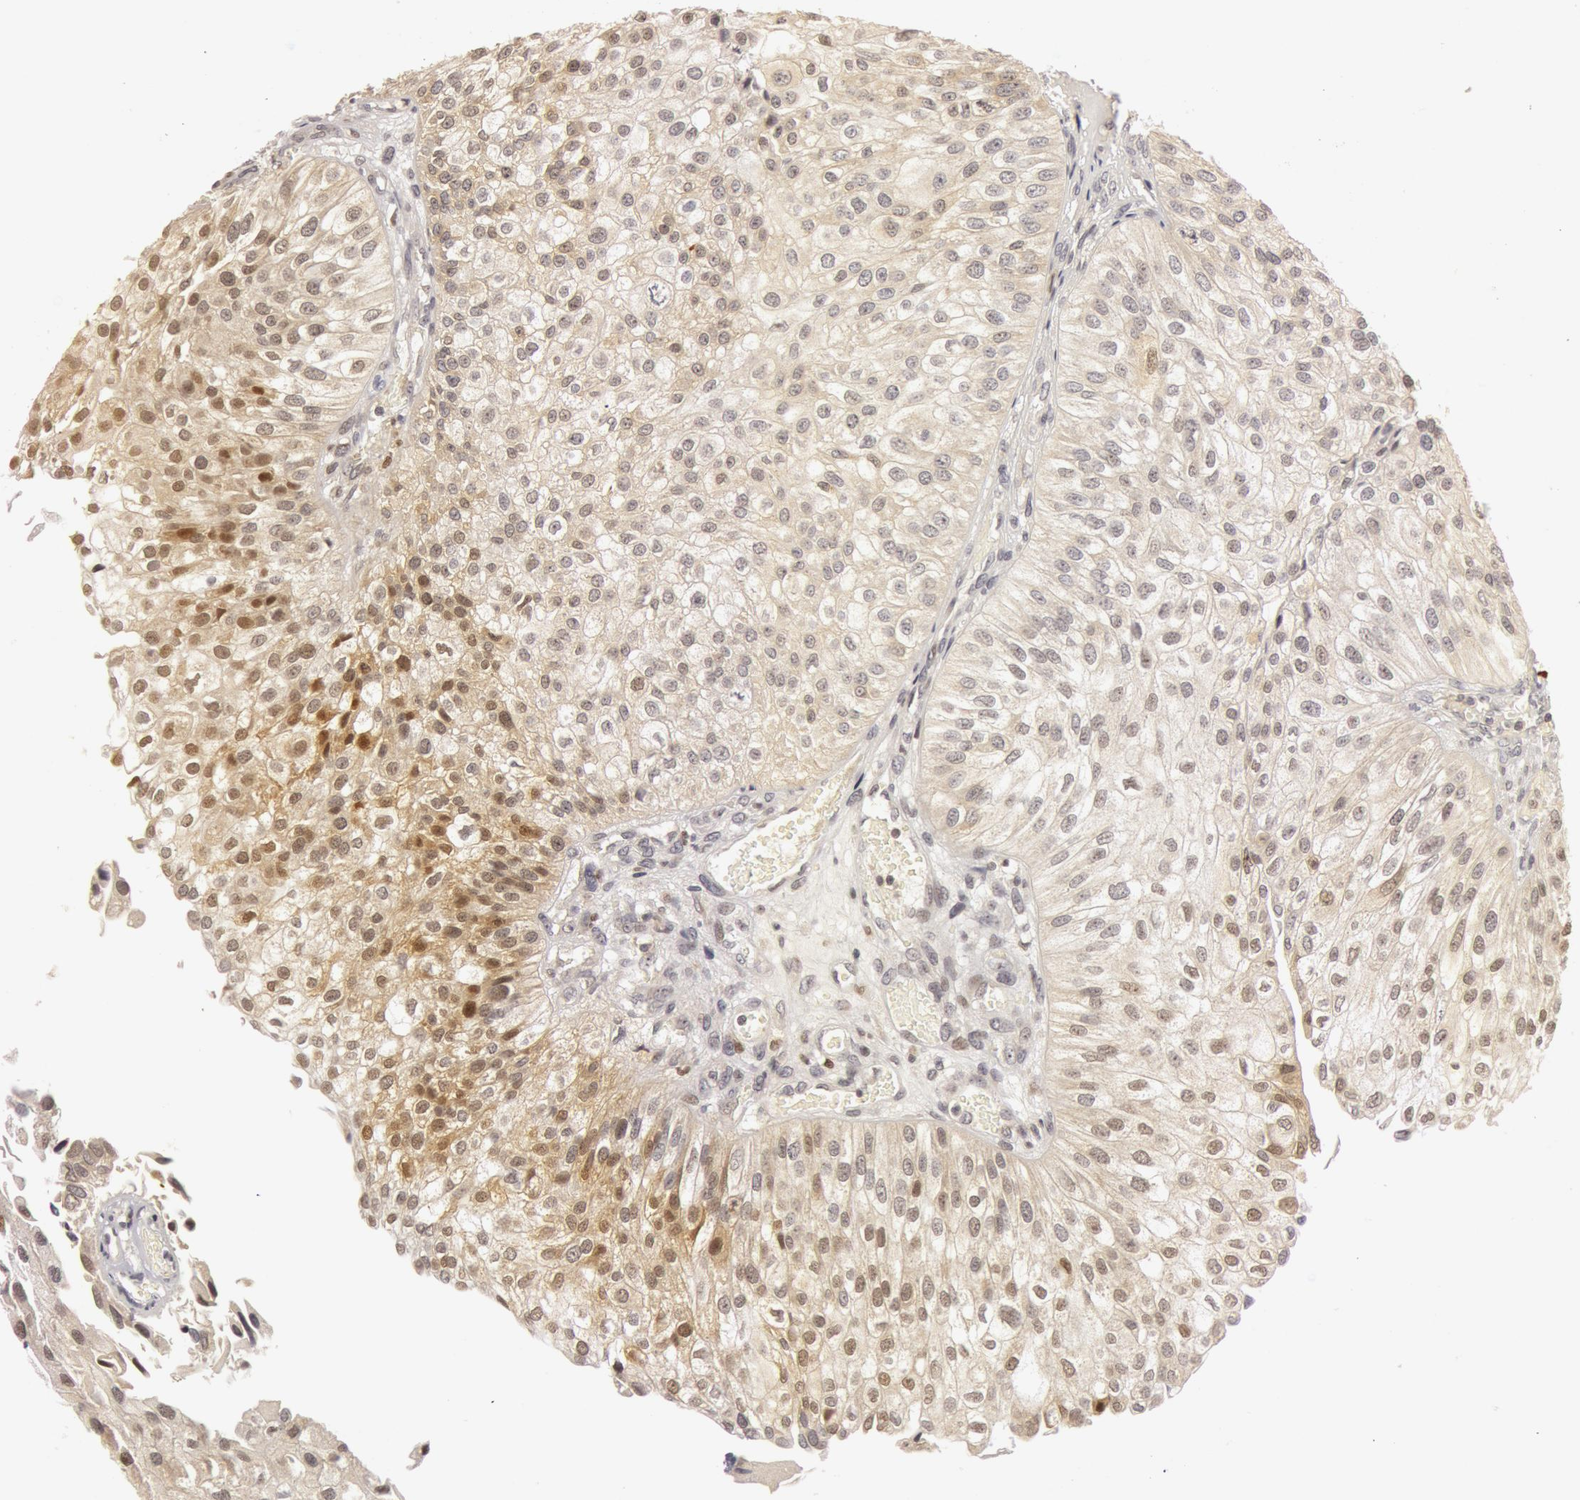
{"staining": {"intensity": "negative", "quantity": "none", "location": "none"}, "tissue": "urothelial cancer", "cell_type": "Tumor cells", "image_type": "cancer", "snomed": [{"axis": "morphology", "description": "Urothelial carcinoma, Low grade"}, {"axis": "topography", "description": "Urinary bladder"}], "caption": "Tumor cells are negative for brown protein staining in urothelial cancer.", "gene": "OASL", "patient": {"sex": "female", "age": 89}}